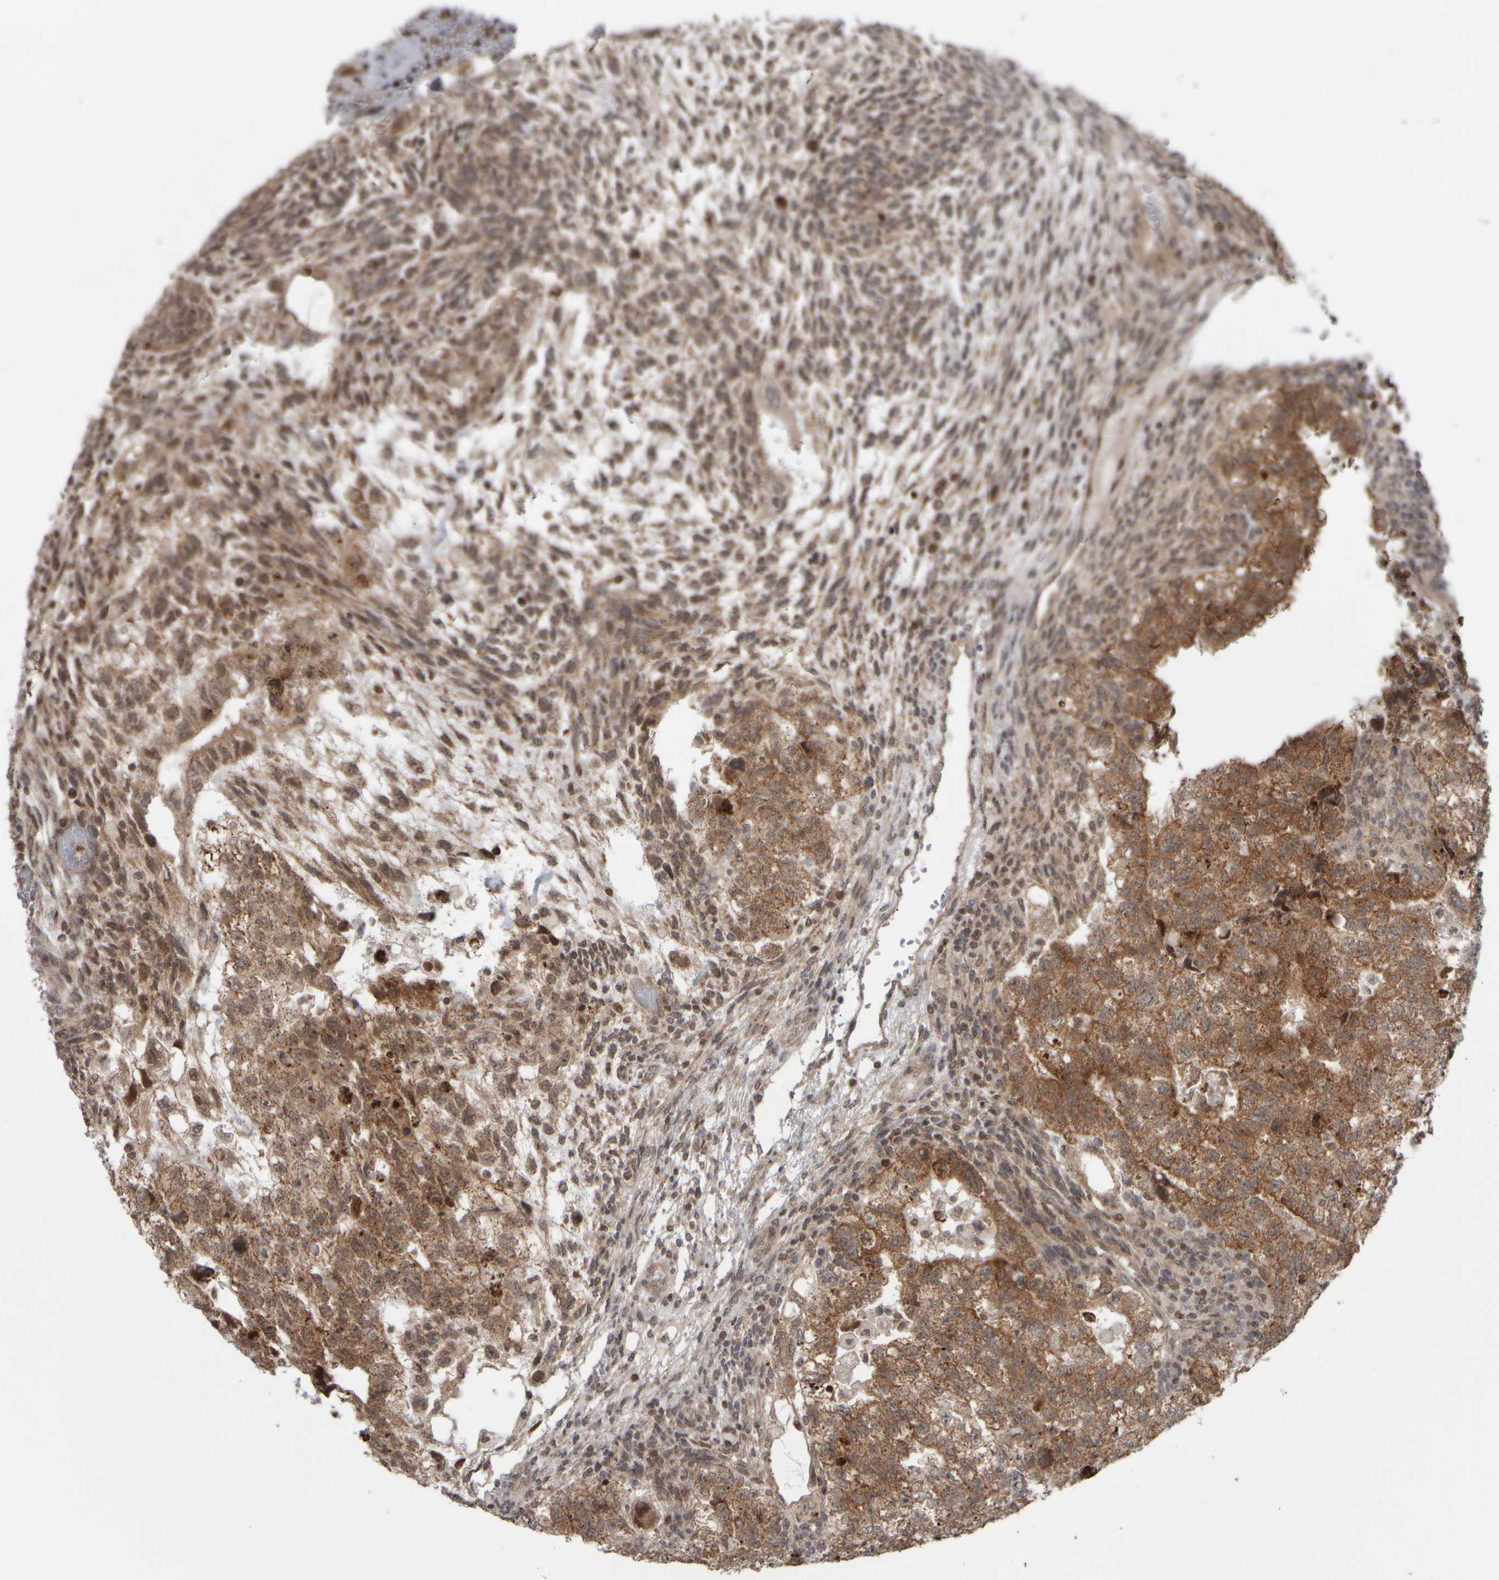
{"staining": {"intensity": "moderate", "quantity": ">75%", "location": "cytoplasmic/membranous"}, "tissue": "testis cancer", "cell_type": "Tumor cells", "image_type": "cancer", "snomed": [{"axis": "morphology", "description": "Carcinoma, Embryonal, NOS"}, {"axis": "topography", "description": "Testis"}], "caption": "Immunohistochemical staining of embryonal carcinoma (testis) exhibits medium levels of moderate cytoplasmic/membranous protein expression in about >75% of tumor cells.", "gene": "CWC27", "patient": {"sex": "male", "age": 36}}